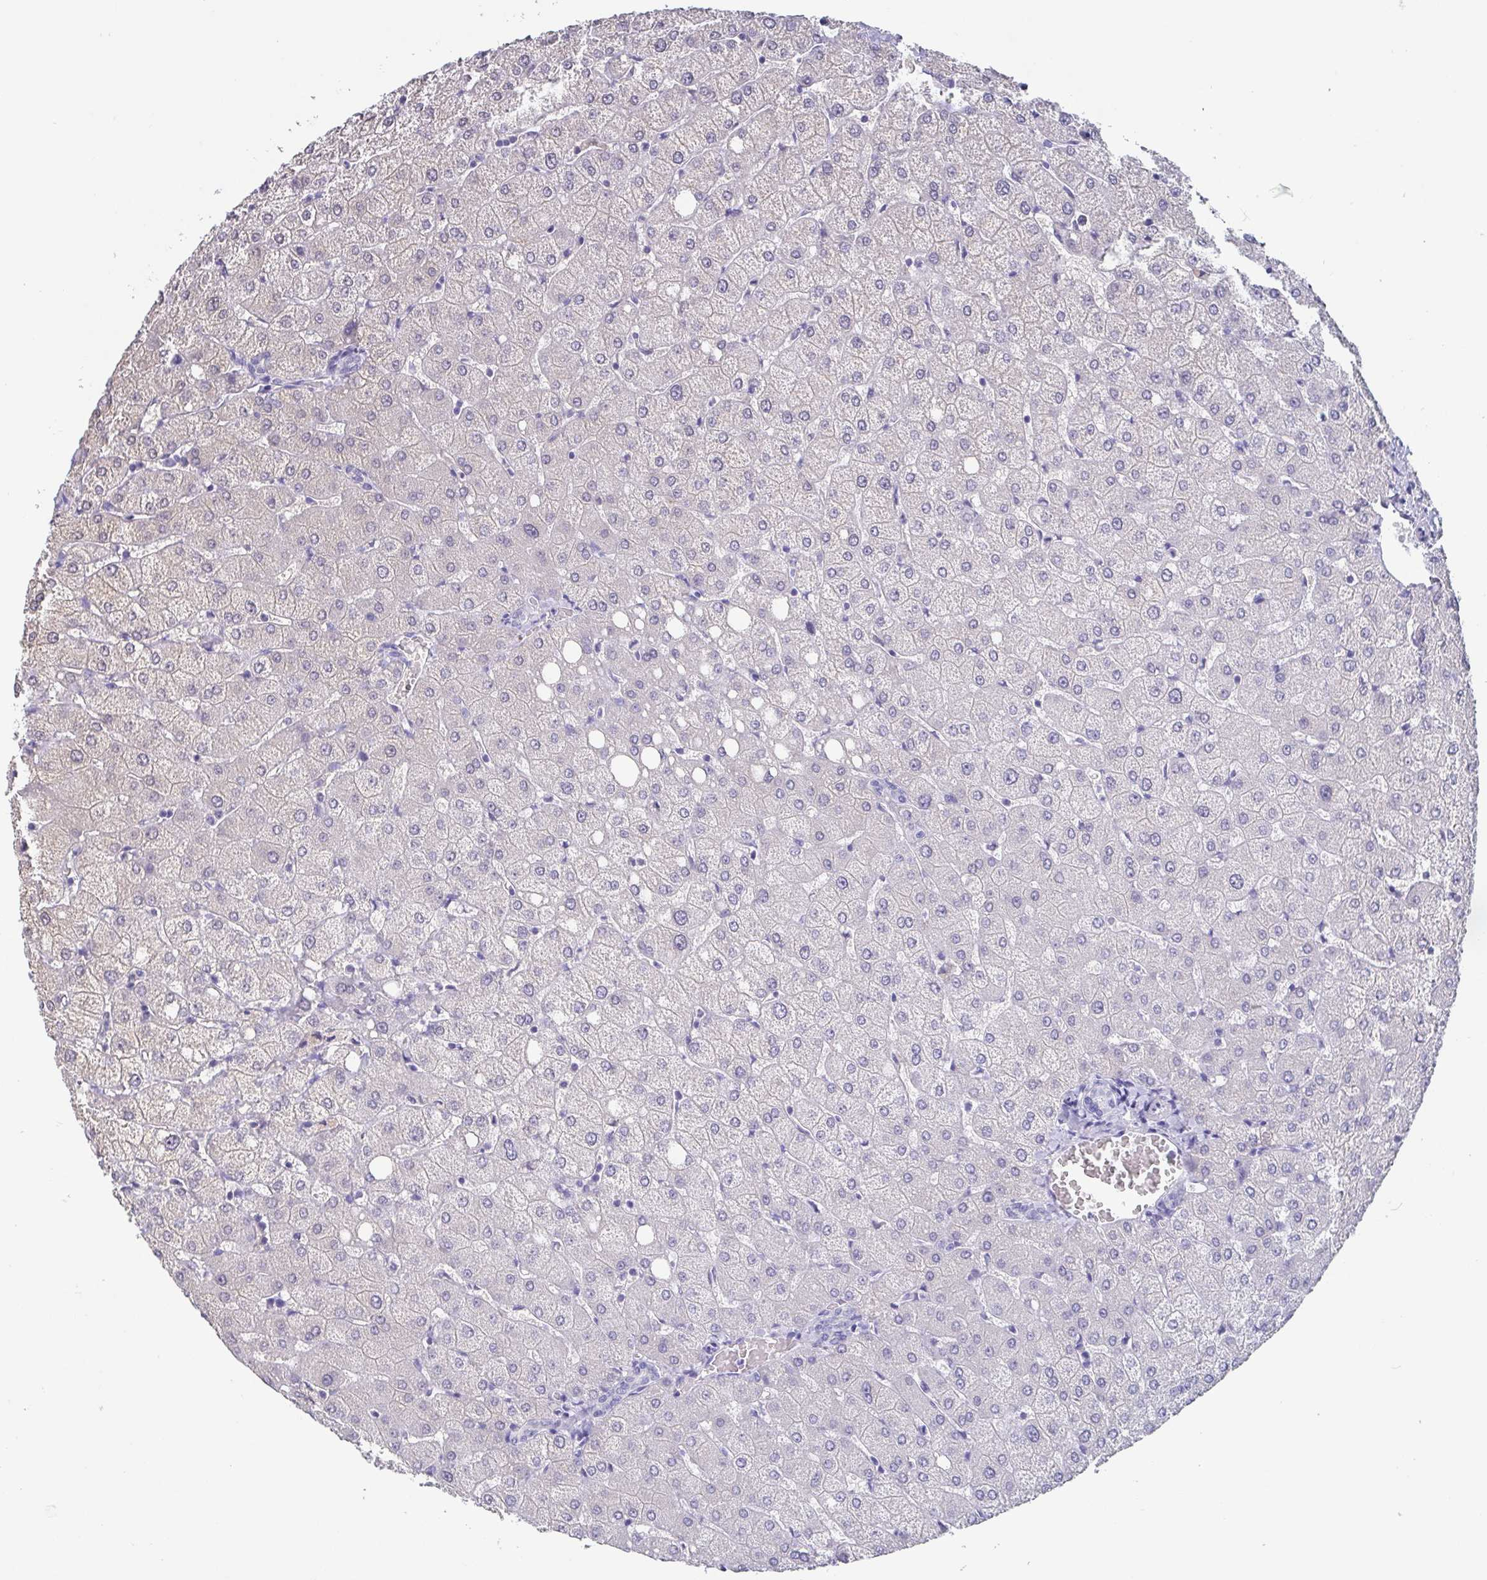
{"staining": {"intensity": "negative", "quantity": "none", "location": "none"}, "tissue": "liver", "cell_type": "Cholangiocytes", "image_type": "normal", "snomed": [{"axis": "morphology", "description": "Normal tissue, NOS"}, {"axis": "topography", "description": "Liver"}], "caption": "The immunohistochemistry (IHC) histopathology image has no significant positivity in cholangiocytes of liver. (DAB (3,3'-diaminobenzidine) IHC with hematoxylin counter stain).", "gene": "IDH1", "patient": {"sex": "female", "age": 54}}